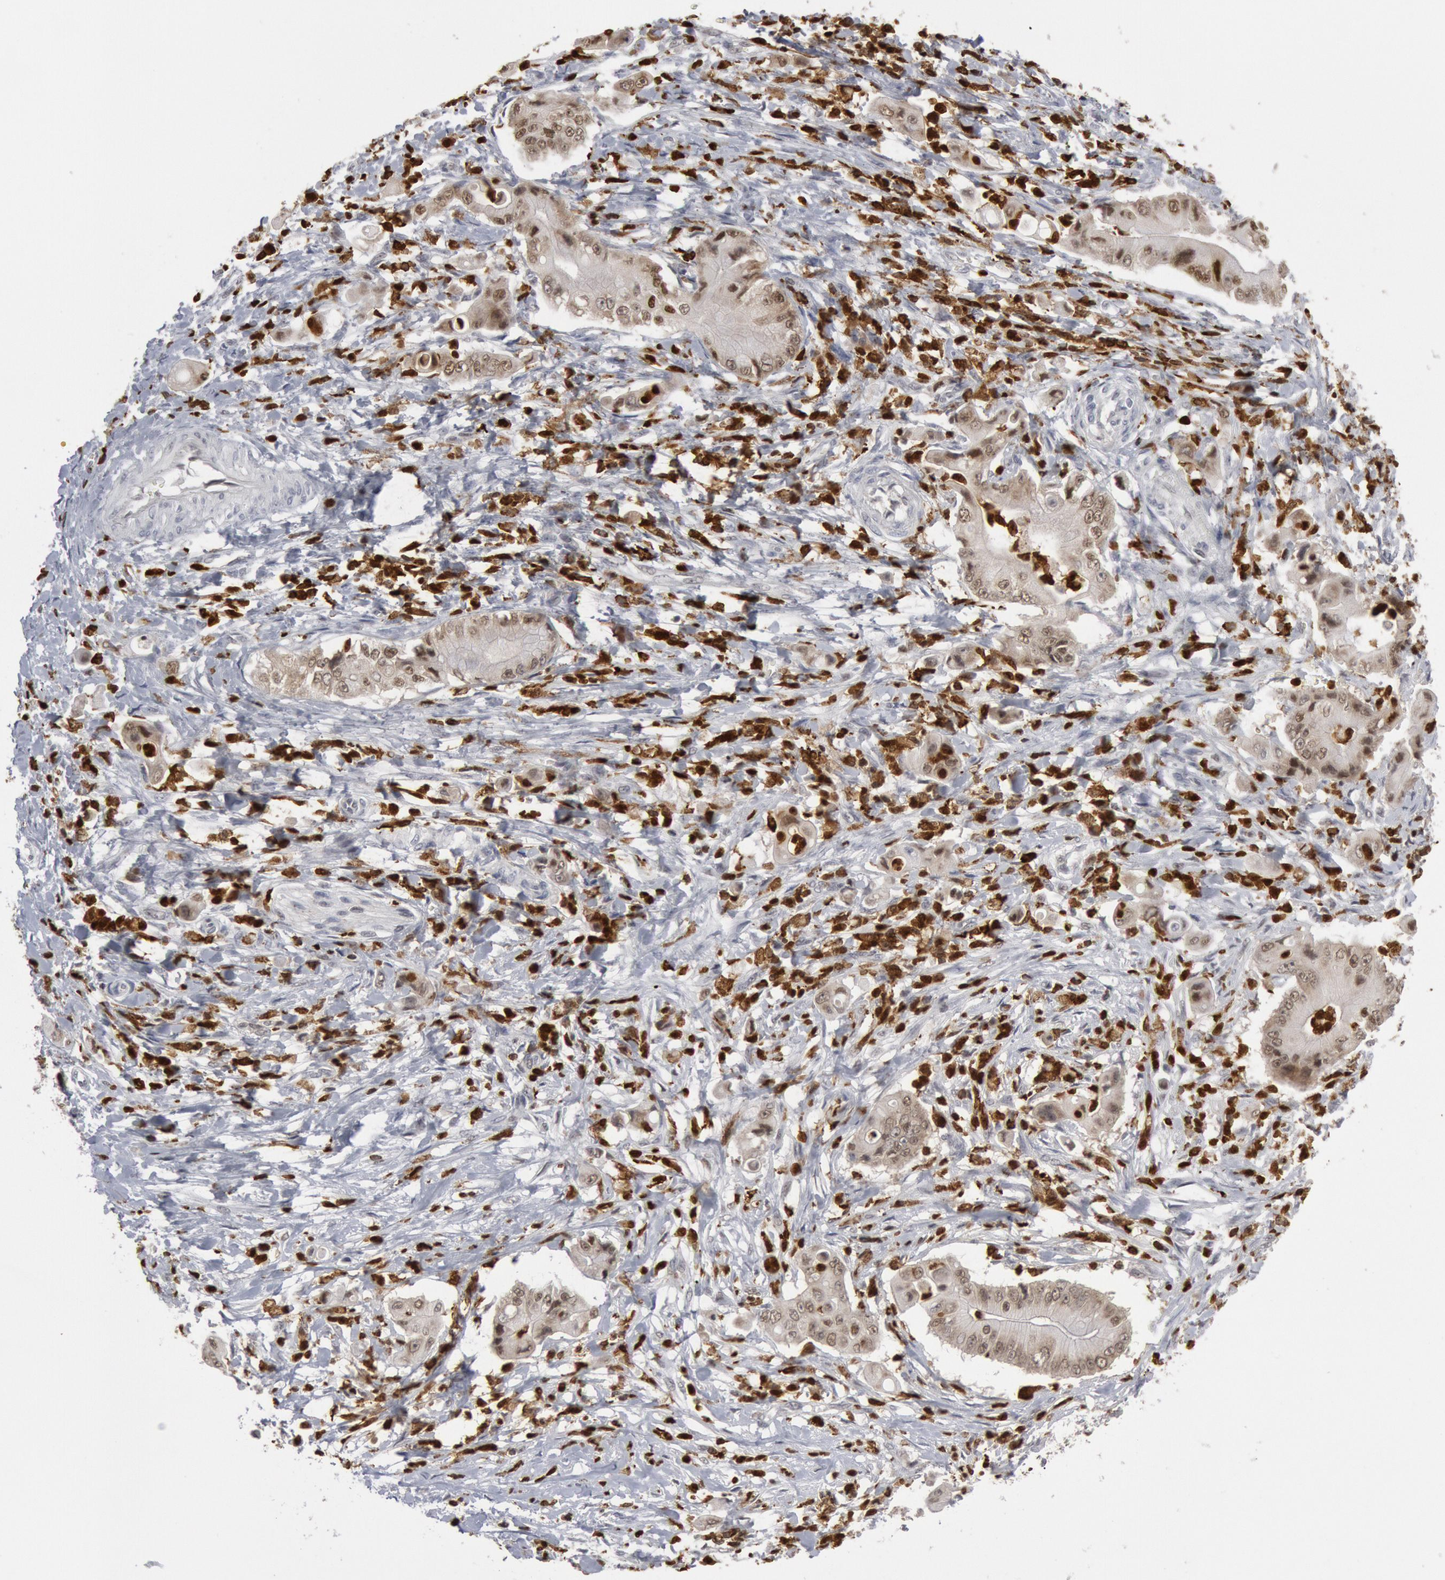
{"staining": {"intensity": "weak", "quantity": ">75%", "location": "cytoplasmic/membranous"}, "tissue": "pancreatic cancer", "cell_type": "Tumor cells", "image_type": "cancer", "snomed": [{"axis": "morphology", "description": "Adenocarcinoma, NOS"}, {"axis": "topography", "description": "Pancreas"}], "caption": "Immunohistochemical staining of human pancreatic cancer (adenocarcinoma) reveals low levels of weak cytoplasmic/membranous protein expression in approximately >75% of tumor cells.", "gene": "PTPN6", "patient": {"sex": "male", "age": 62}}